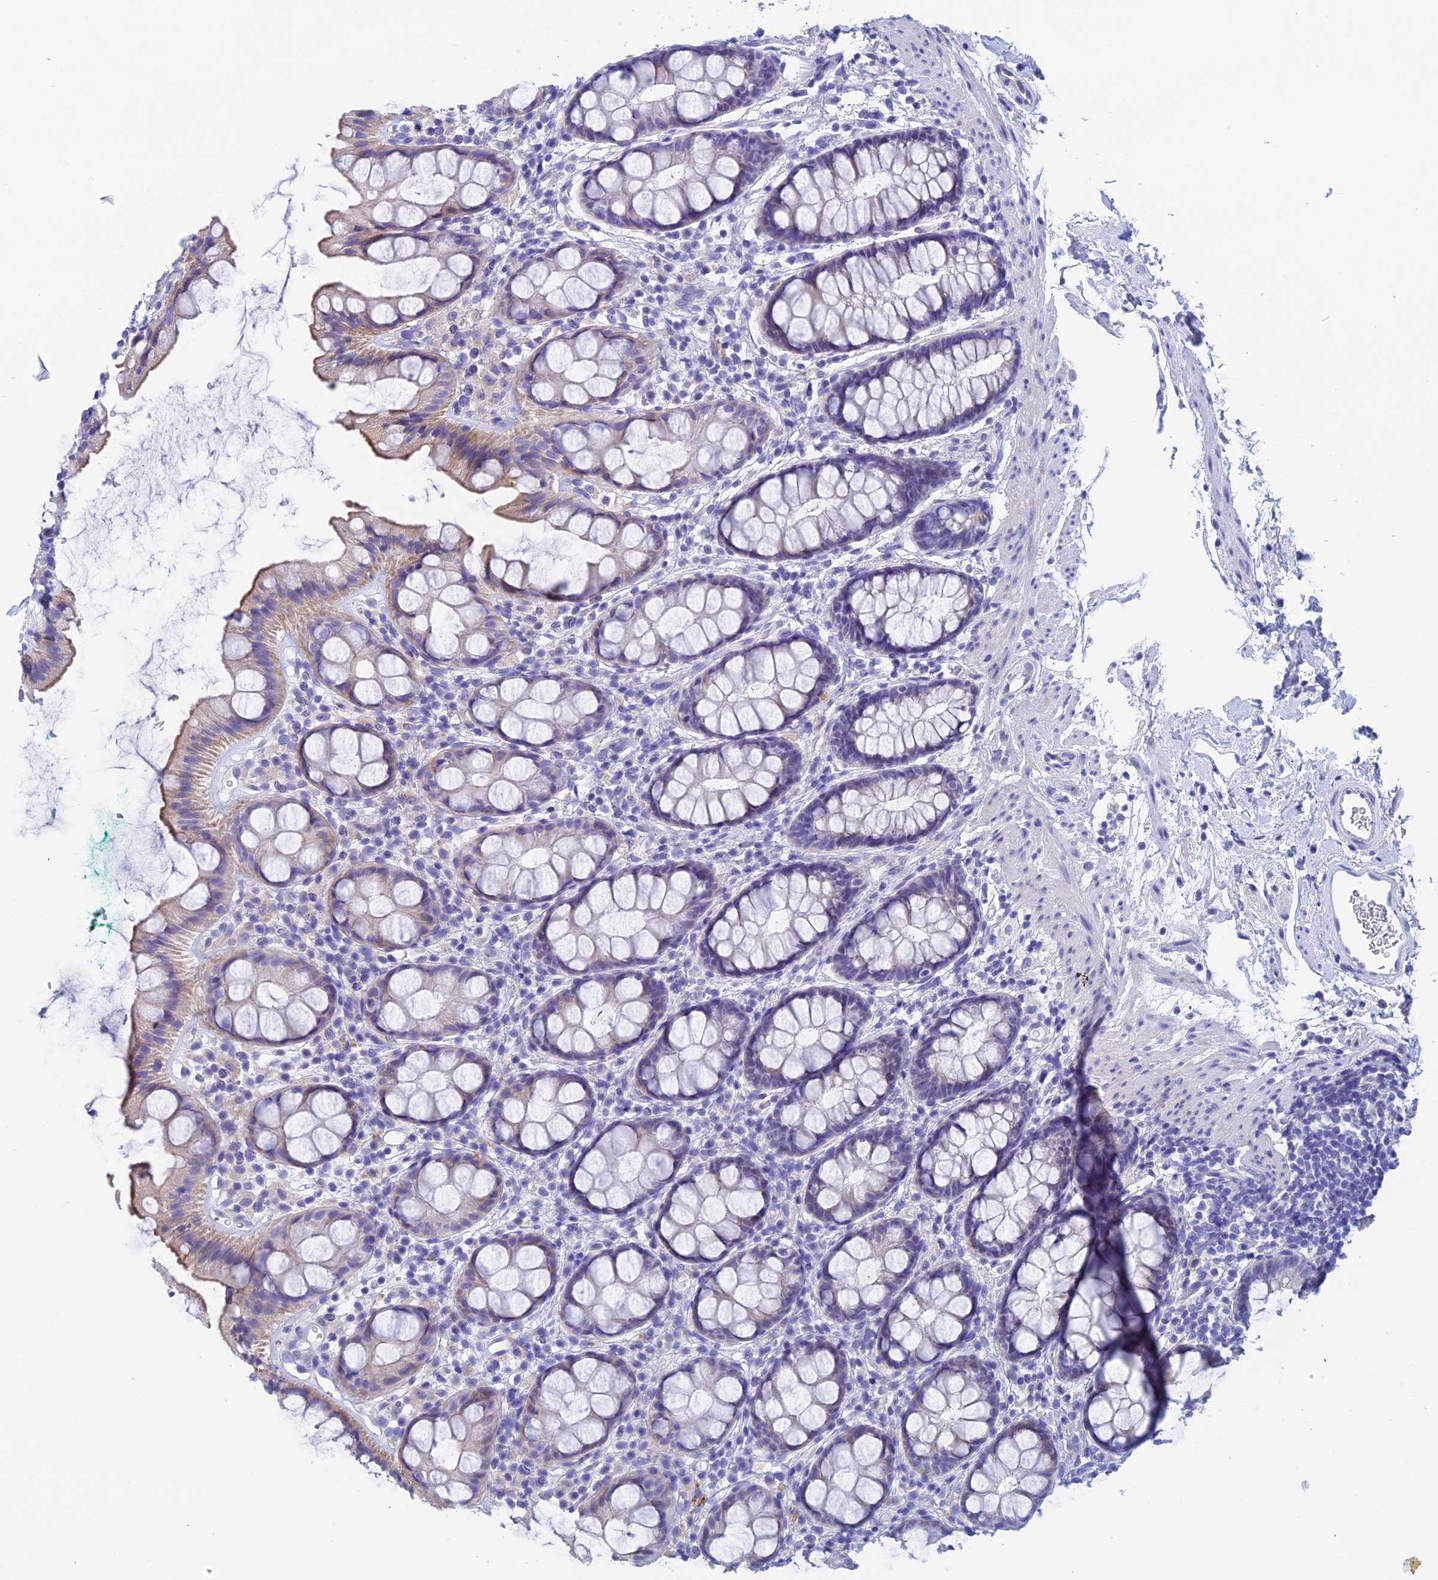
{"staining": {"intensity": "moderate", "quantity": "<25%", "location": "cytoplasmic/membranous"}, "tissue": "rectum", "cell_type": "Glandular cells", "image_type": "normal", "snomed": [{"axis": "morphology", "description": "Normal tissue, NOS"}, {"axis": "topography", "description": "Rectum"}], "caption": "Human rectum stained with a brown dye shows moderate cytoplasmic/membranous positive positivity in approximately <25% of glandular cells.", "gene": "PSMC3IP", "patient": {"sex": "female", "age": 65}}